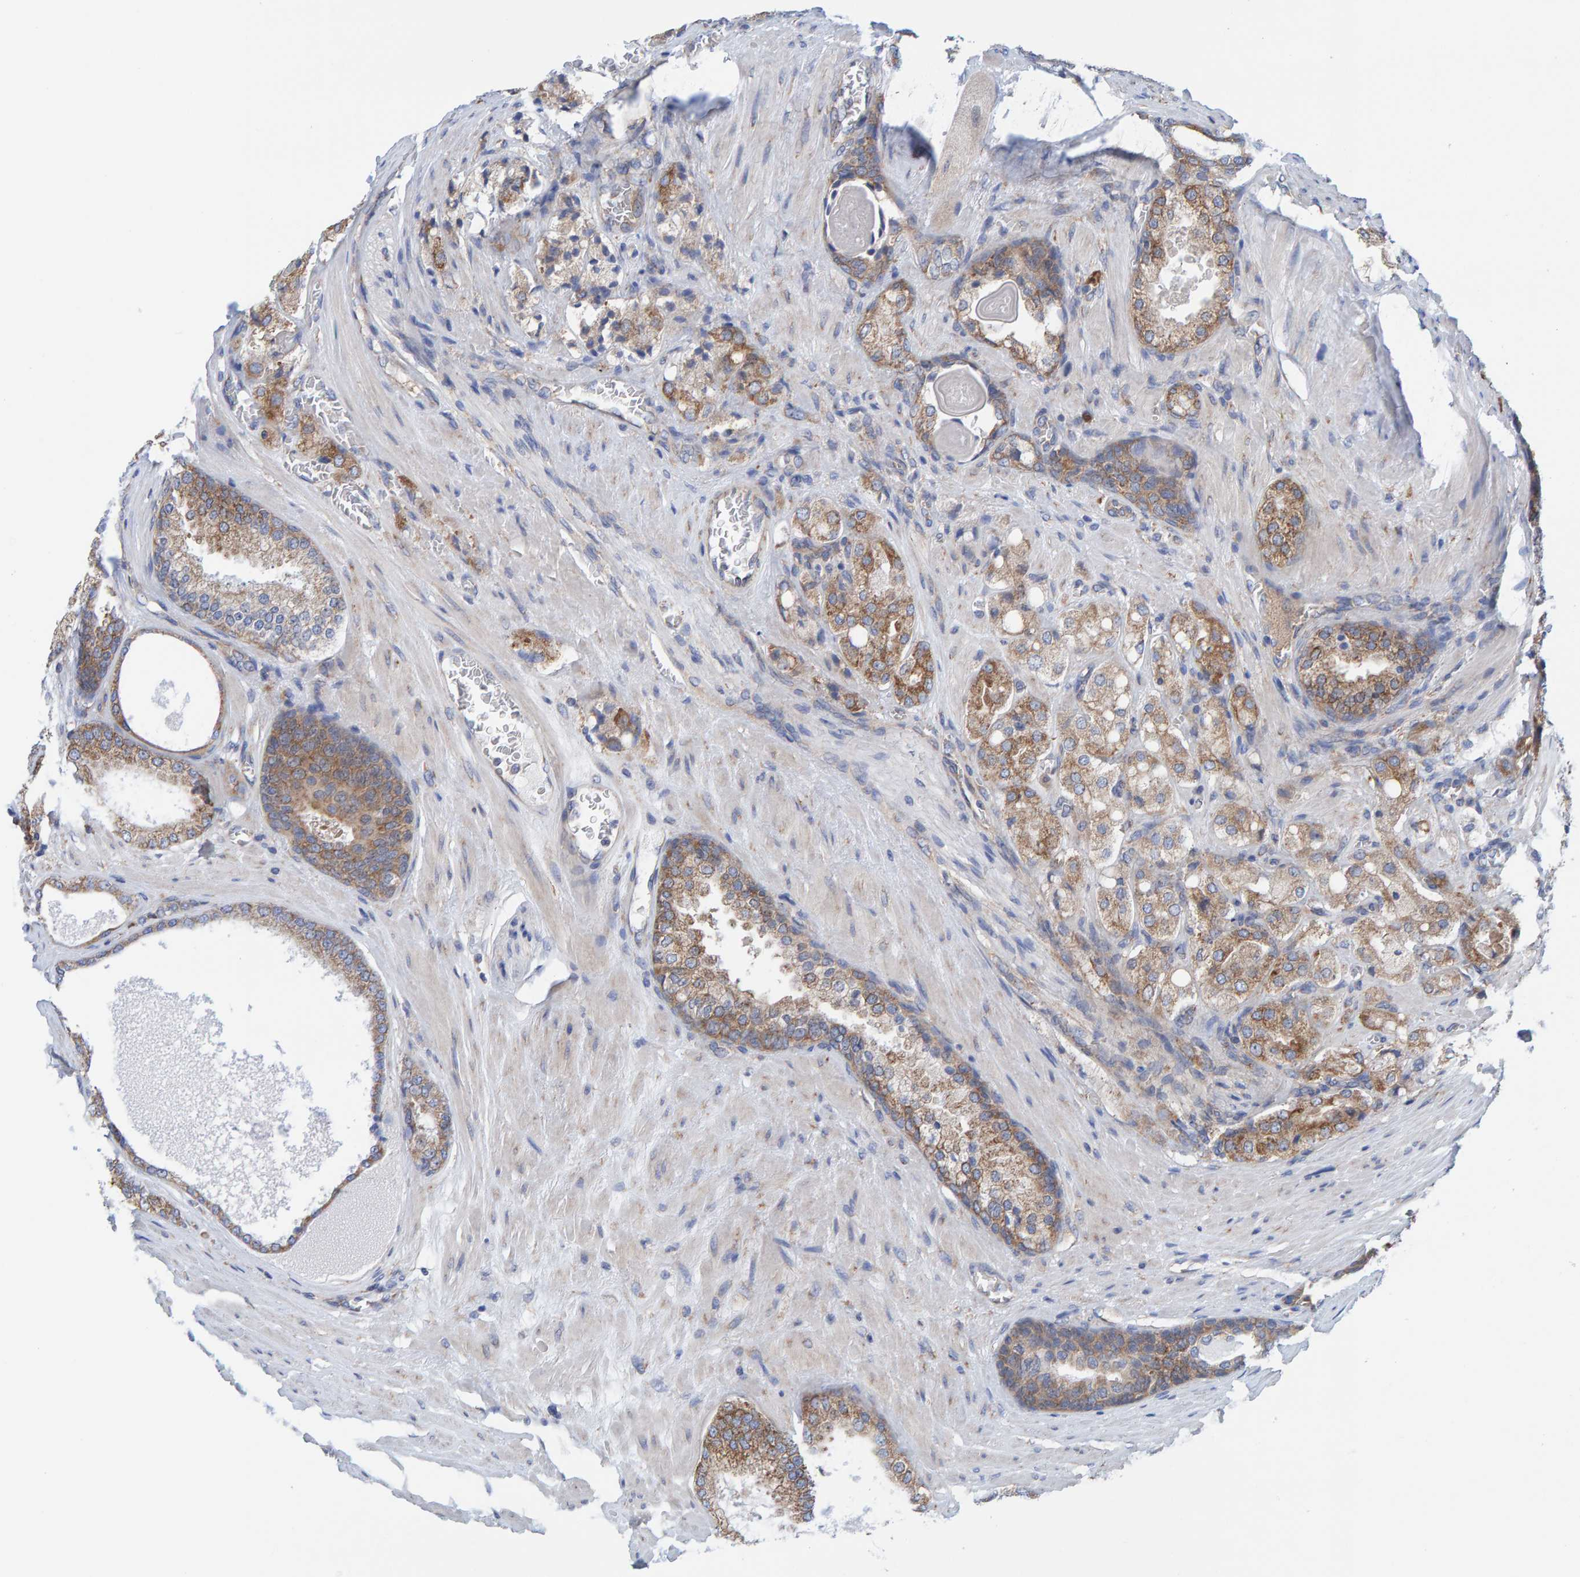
{"staining": {"intensity": "moderate", "quantity": ">75%", "location": "cytoplasmic/membranous"}, "tissue": "prostate cancer", "cell_type": "Tumor cells", "image_type": "cancer", "snomed": [{"axis": "morphology", "description": "Adenocarcinoma, High grade"}, {"axis": "topography", "description": "Prostate"}], "caption": "Protein analysis of high-grade adenocarcinoma (prostate) tissue exhibits moderate cytoplasmic/membranous positivity in about >75% of tumor cells.", "gene": "CDK5RAP3", "patient": {"sex": "male", "age": 65}}